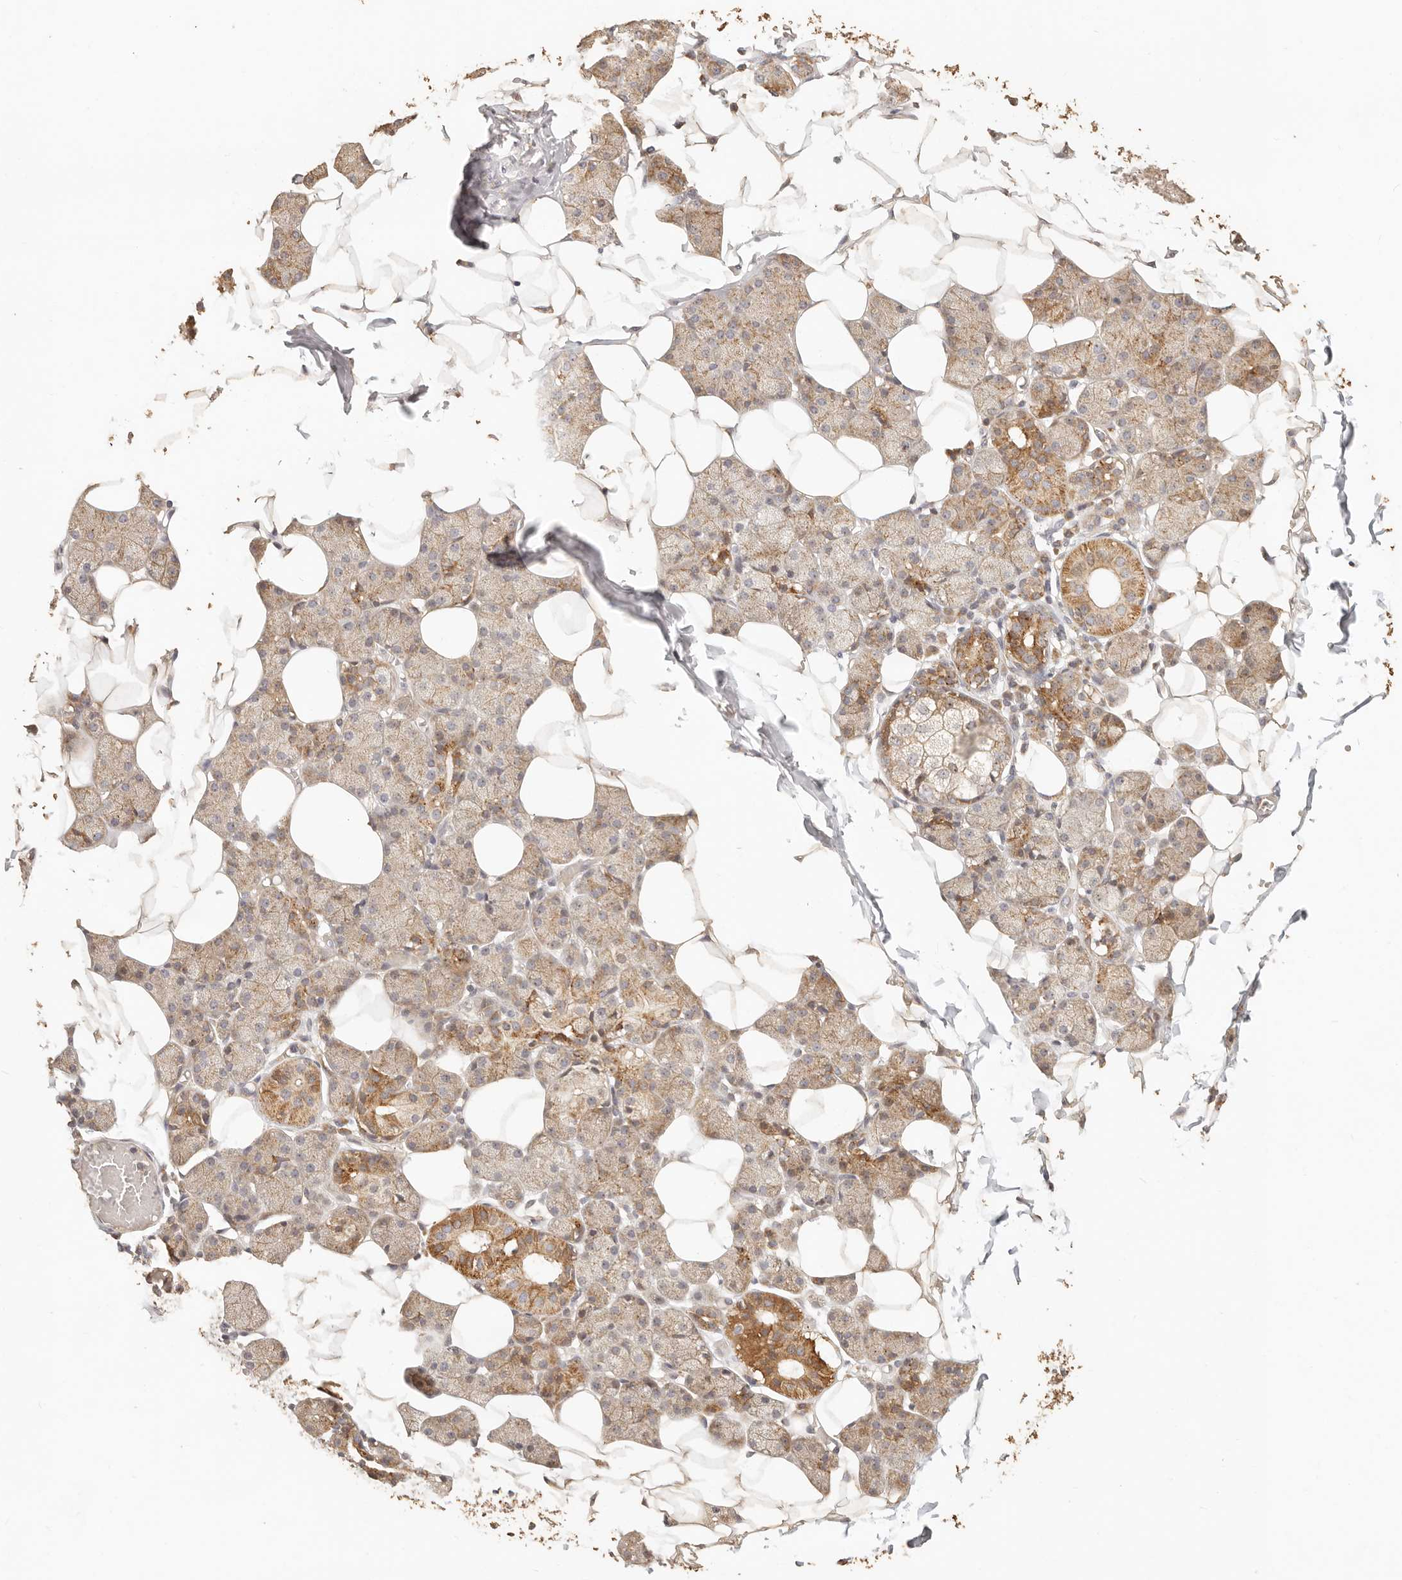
{"staining": {"intensity": "moderate", "quantity": "25%-75%", "location": "cytoplasmic/membranous"}, "tissue": "salivary gland", "cell_type": "Glandular cells", "image_type": "normal", "snomed": [{"axis": "morphology", "description": "Normal tissue, NOS"}, {"axis": "topography", "description": "Salivary gland"}], "caption": "Benign salivary gland reveals moderate cytoplasmic/membranous staining in about 25%-75% of glandular cells.", "gene": "PTPN22", "patient": {"sex": "female", "age": 33}}